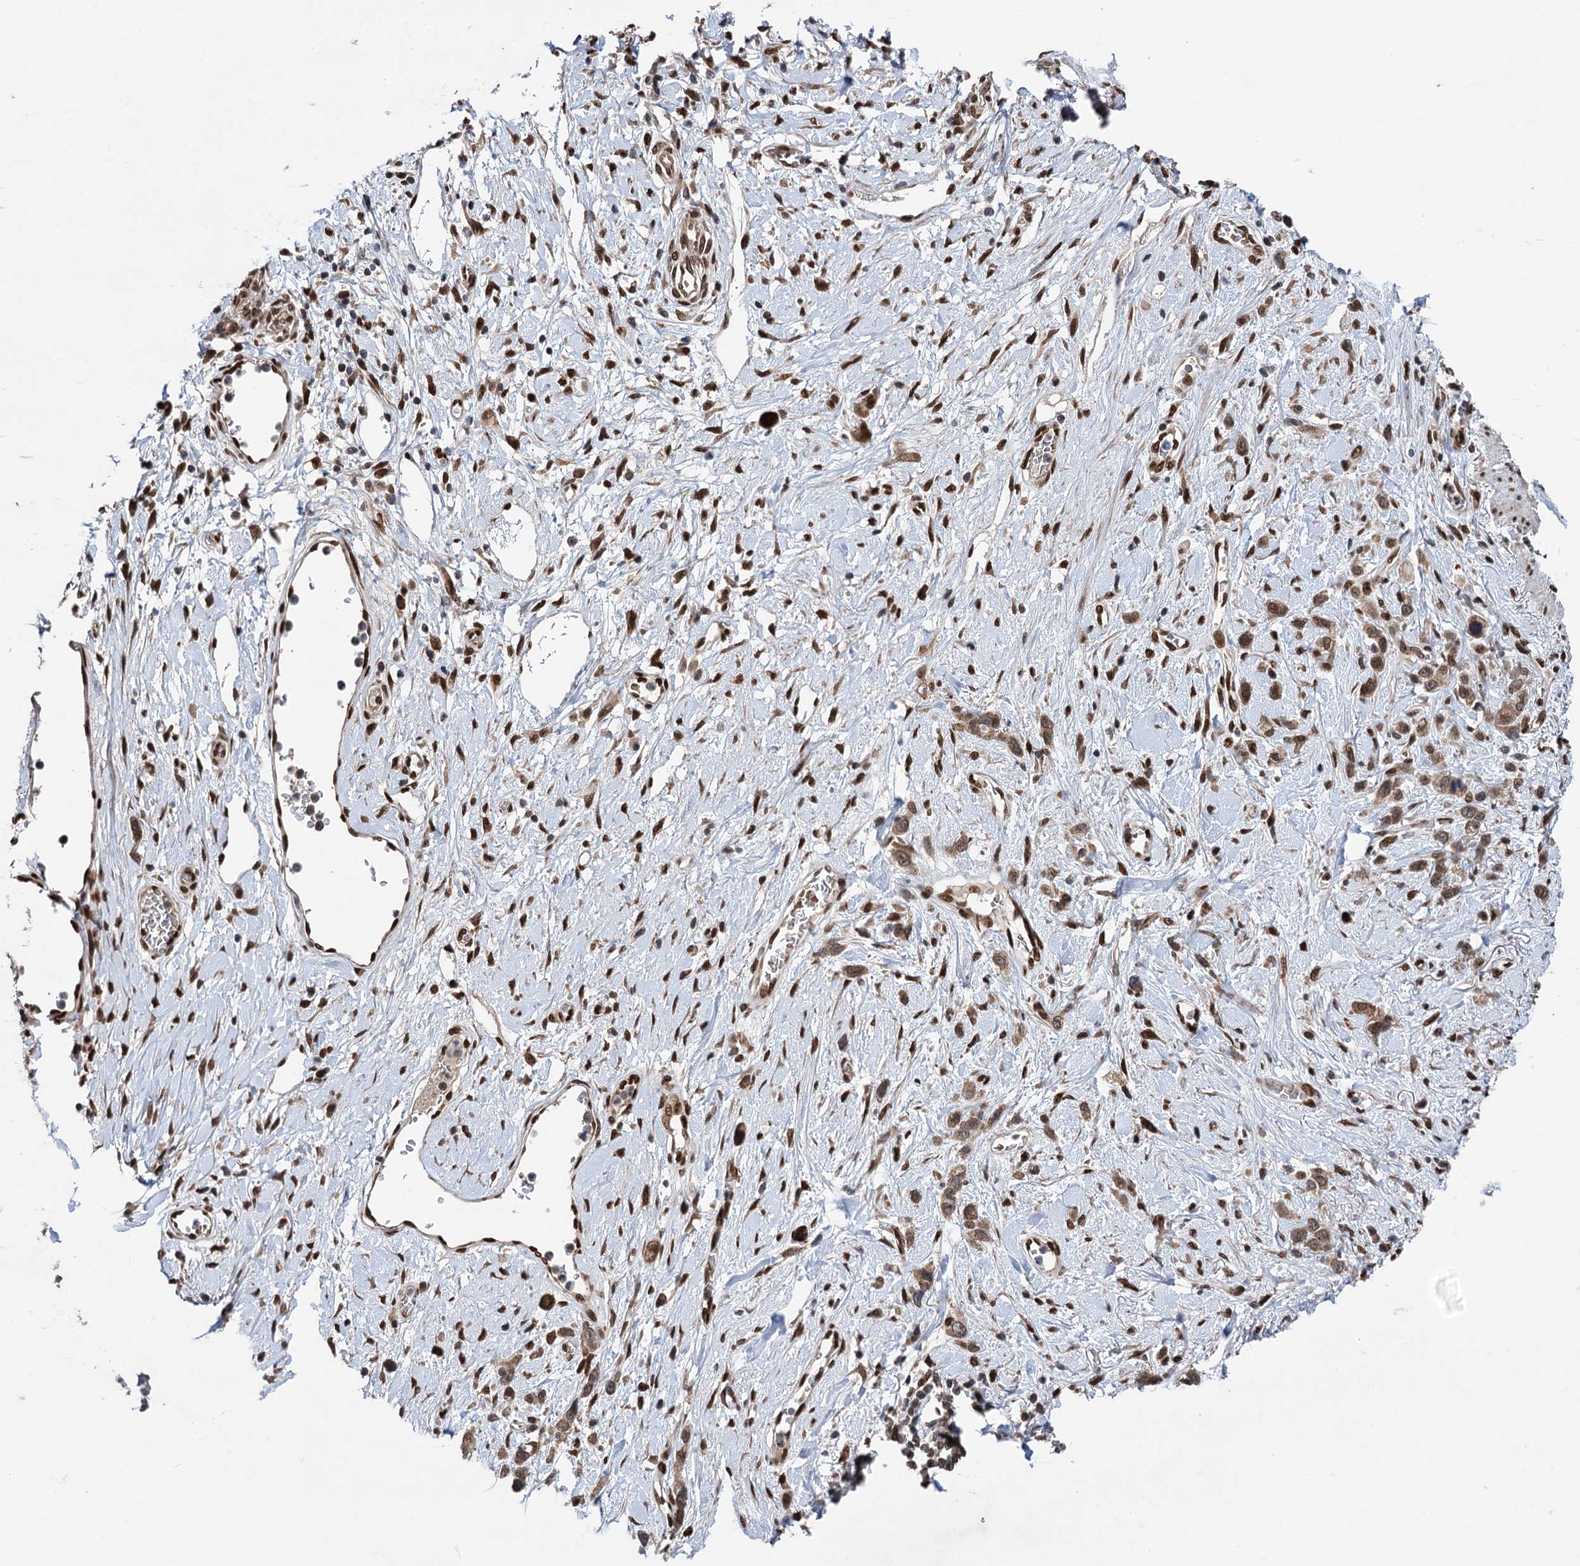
{"staining": {"intensity": "weak", "quantity": ">75%", "location": "cytoplasmic/membranous,nuclear"}, "tissue": "stomach cancer", "cell_type": "Tumor cells", "image_type": "cancer", "snomed": [{"axis": "morphology", "description": "Adenocarcinoma, NOS"}, {"axis": "morphology", "description": "Adenocarcinoma, High grade"}, {"axis": "topography", "description": "Stomach, upper"}, {"axis": "topography", "description": "Stomach, lower"}], "caption": "Weak cytoplasmic/membranous and nuclear expression is appreciated in approximately >75% of tumor cells in adenocarcinoma (high-grade) (stomach).", "gene": "MESD", "patient": {"sex": "female", "age": 65}}